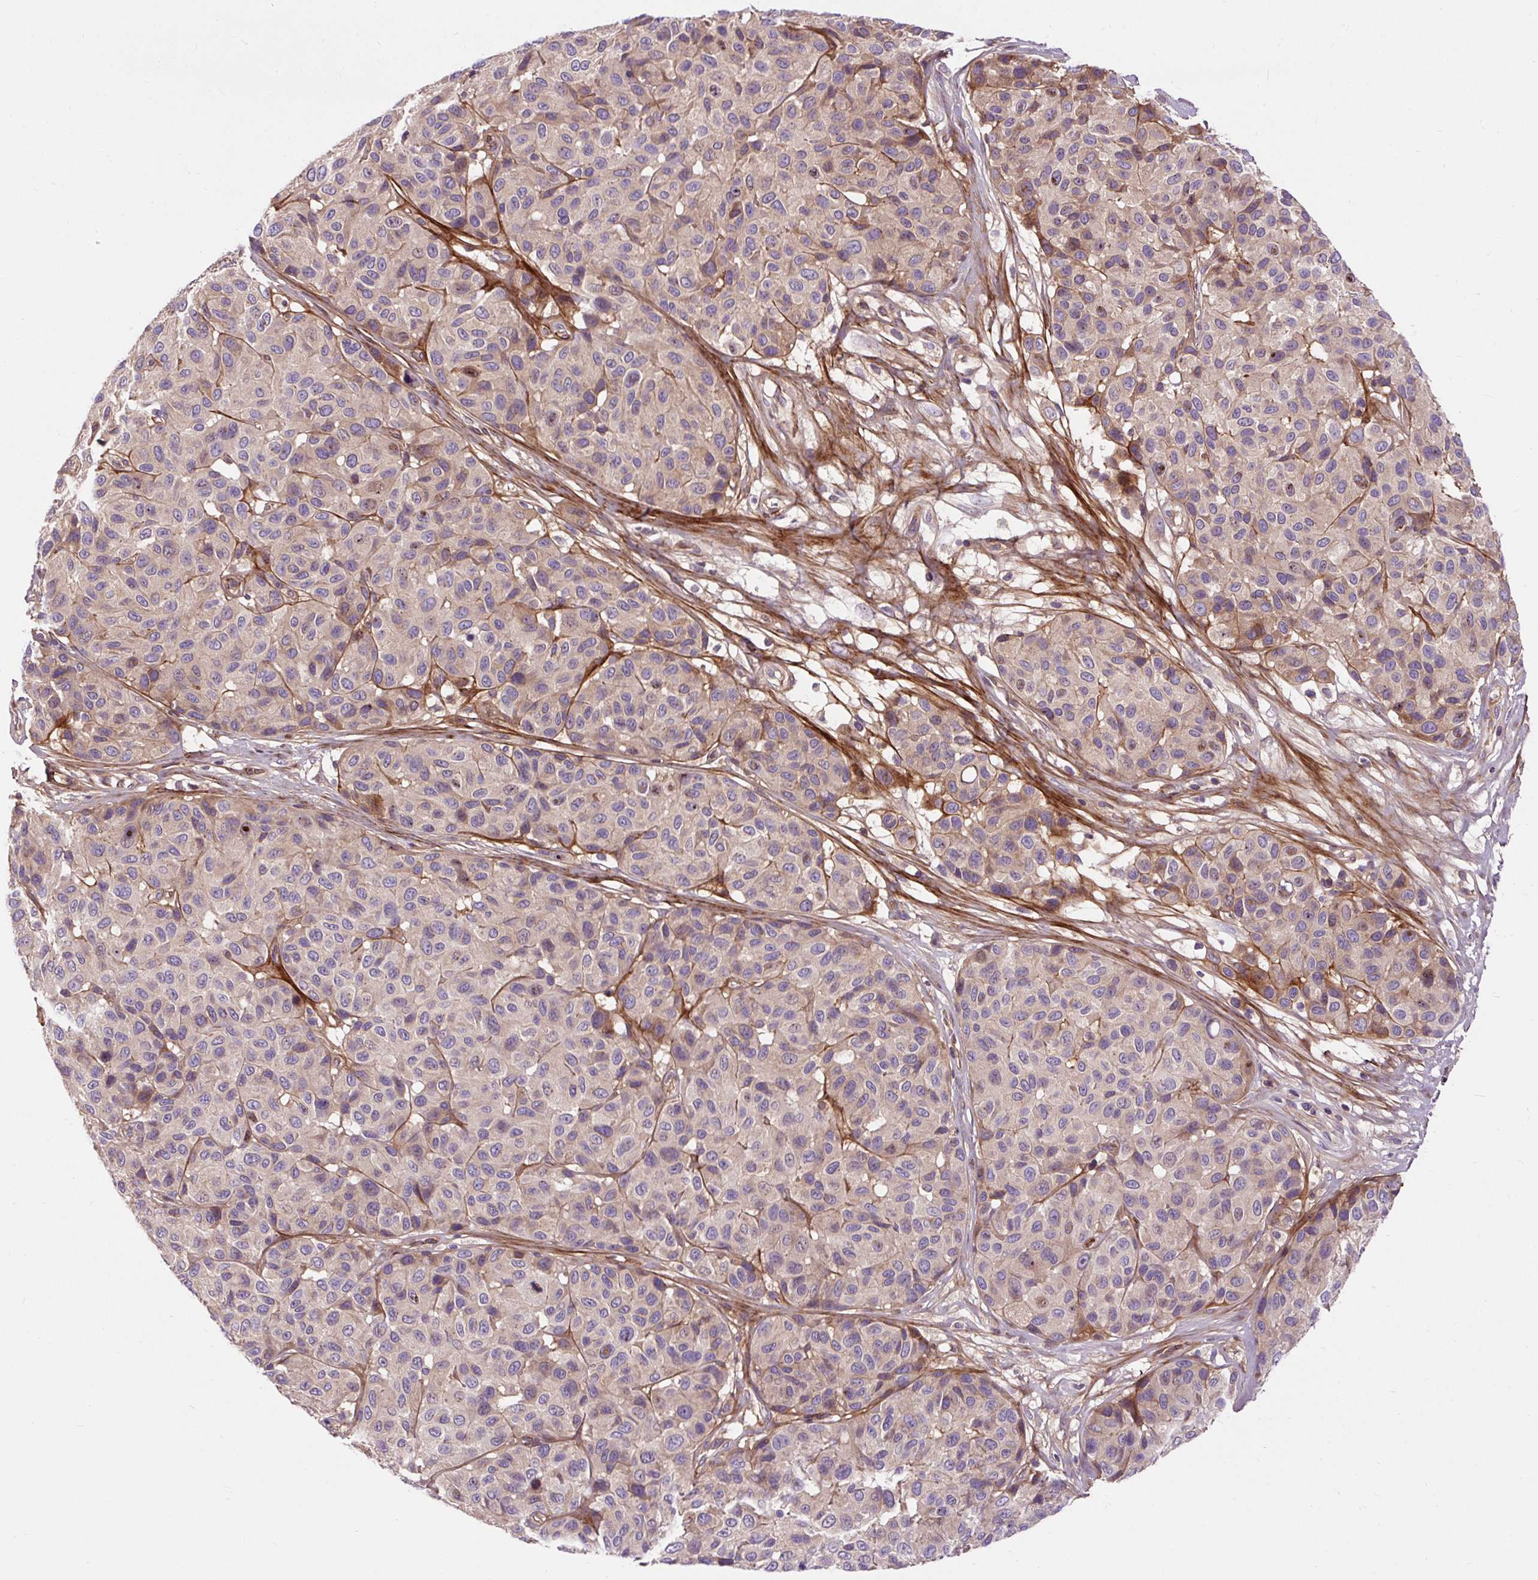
{"staining": {"intensity": "negative", "quantity": "none", "location": "none"}, "tissue": "melanoma", "cell_type": "Tumor cells", "image_type": "cancer", "snomed": [{"axis": "morphology", "description": "Malignant melanoma, NOS"}, {"axis": "topography", "description": "Skin"}], "caption": "Histopathology image shows no significant protein expression in tumor cells of melanoma.", "gene": "PCDHGB3", "patient": {"sex": "female", "age": 66}}